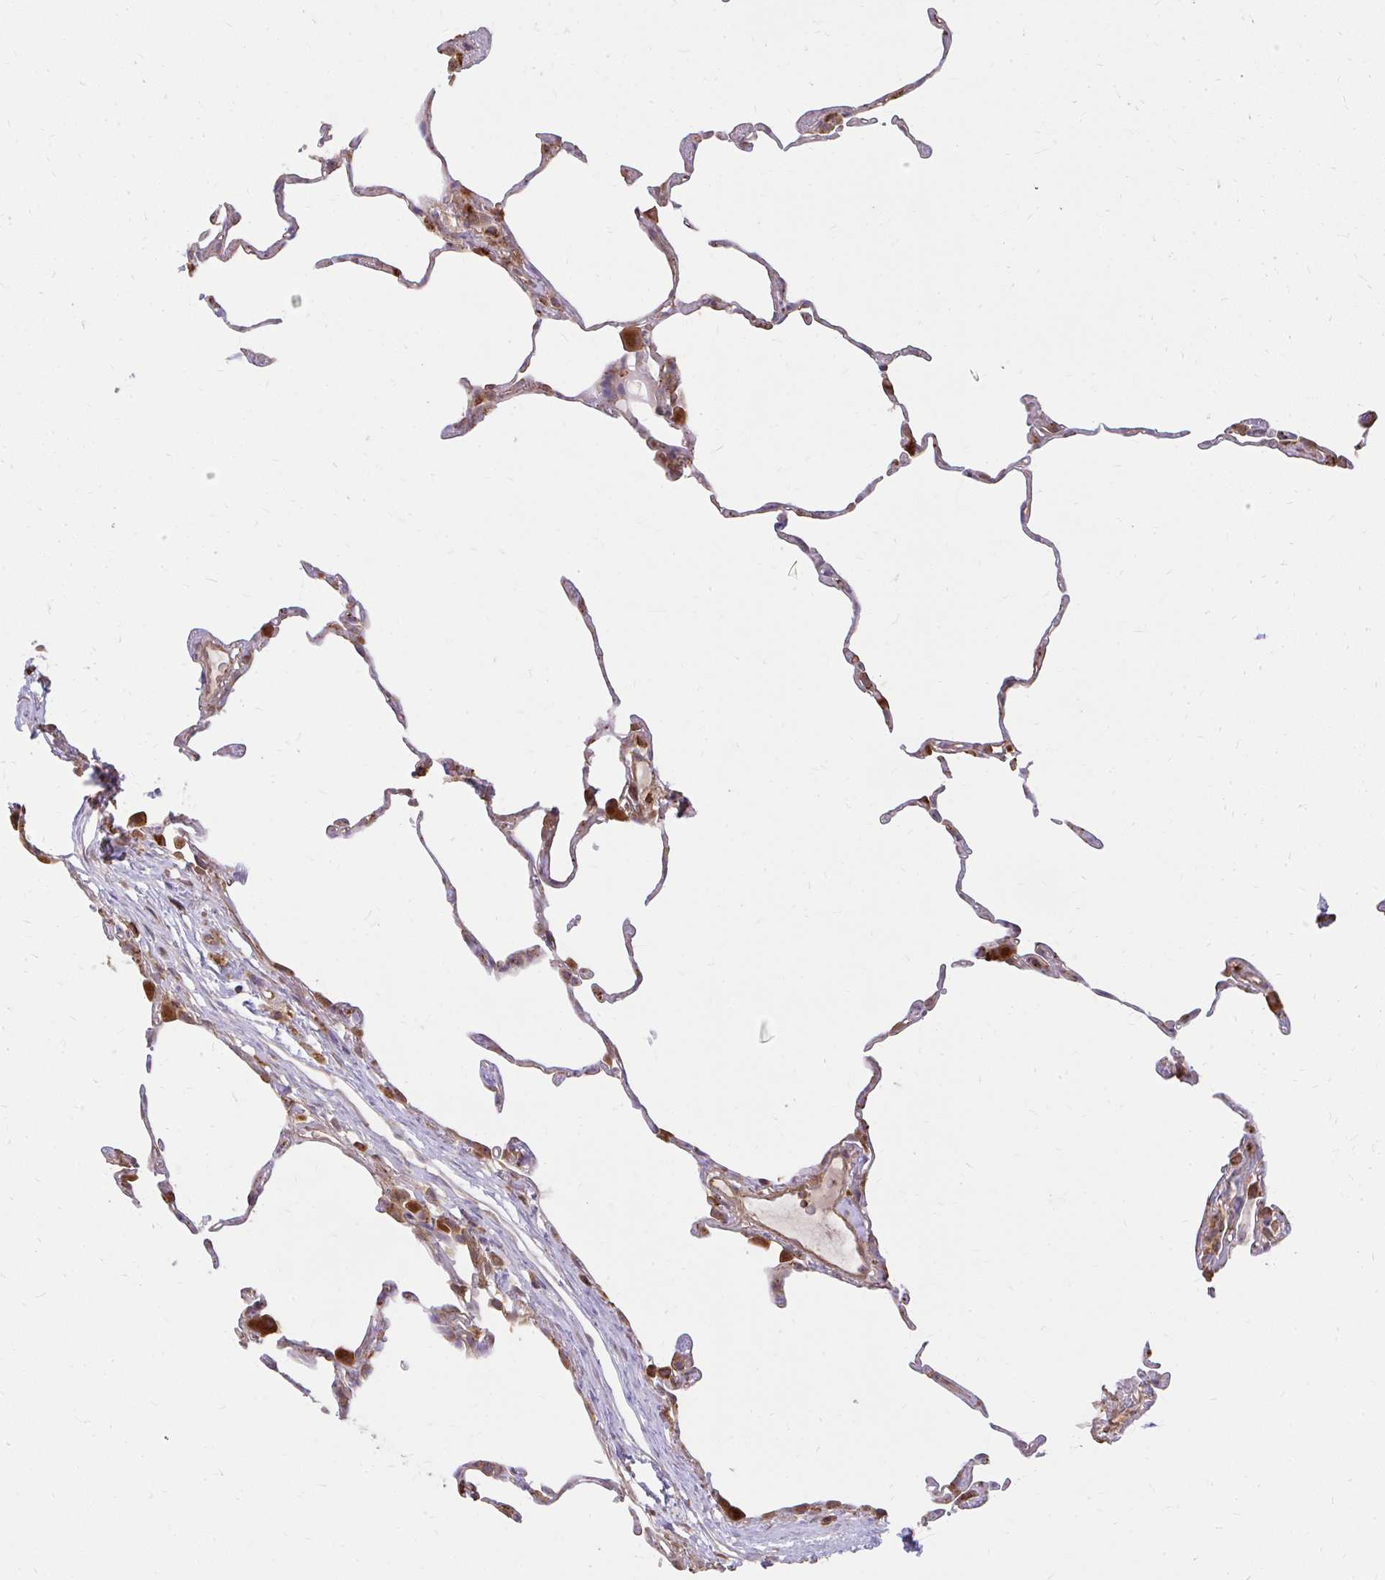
{"staining": {"intensity": "moderate", "quantity": "25%-75%", "location": "cytoplasmic/membranous"}, "tissue": "lung", "cell_type": "Alveolar cells", "image_type": "normal", "snomed": [{"axis": "morphology", "description": "Normal tissue, NOS"}, {"axis": "topography", "description": "Lung"}], "caption": "DAB (3,3'-diaminobenzidine) immunohistochemical staining of benign human lung reveals moderate cytoplasmic/membranous protein expression in about 25%-75% of alveolar cells.", "gene": "GNS", "patient": {"sex": "female", "age": 57}}